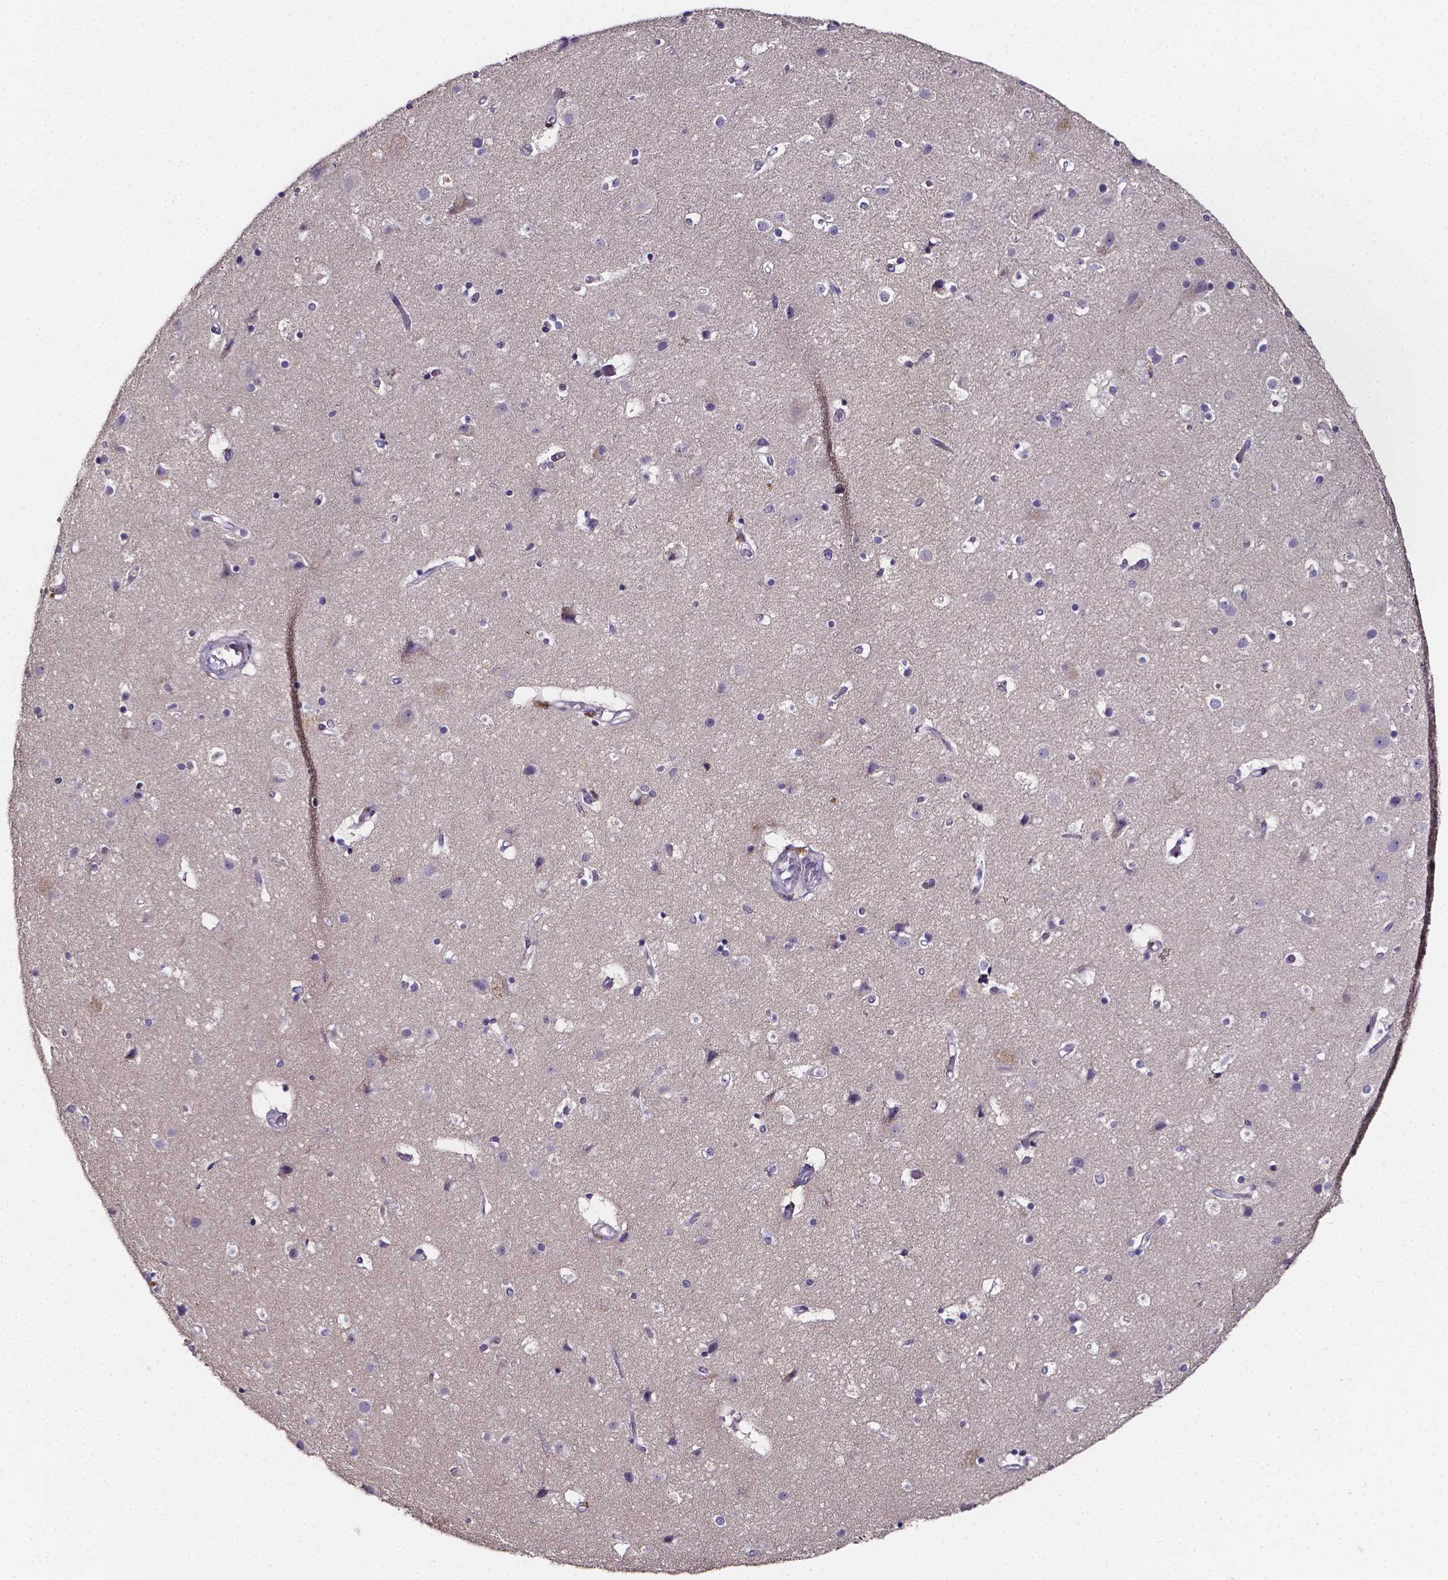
{"staining": {"intensity": "negative", "quantity": "none", "location": "none"}, "tissue": "cerebral cortex", "cell_type": "Endothelial cells", "image_type": "normal", "snomed": [{"axis": "morphology", "description": "Normal tissue, NOS"}, {"axis": "topography", "description": "Cerebral cortex"}], "caption": "Immunohistochemistry (IHC) image of normal cerebral cortex: cerebral cortex stained with DAB exhibits no significant protein staining in endothelial cells.", "gene": "THEMIS", "patient": {"sex": "female", "age": 52}}